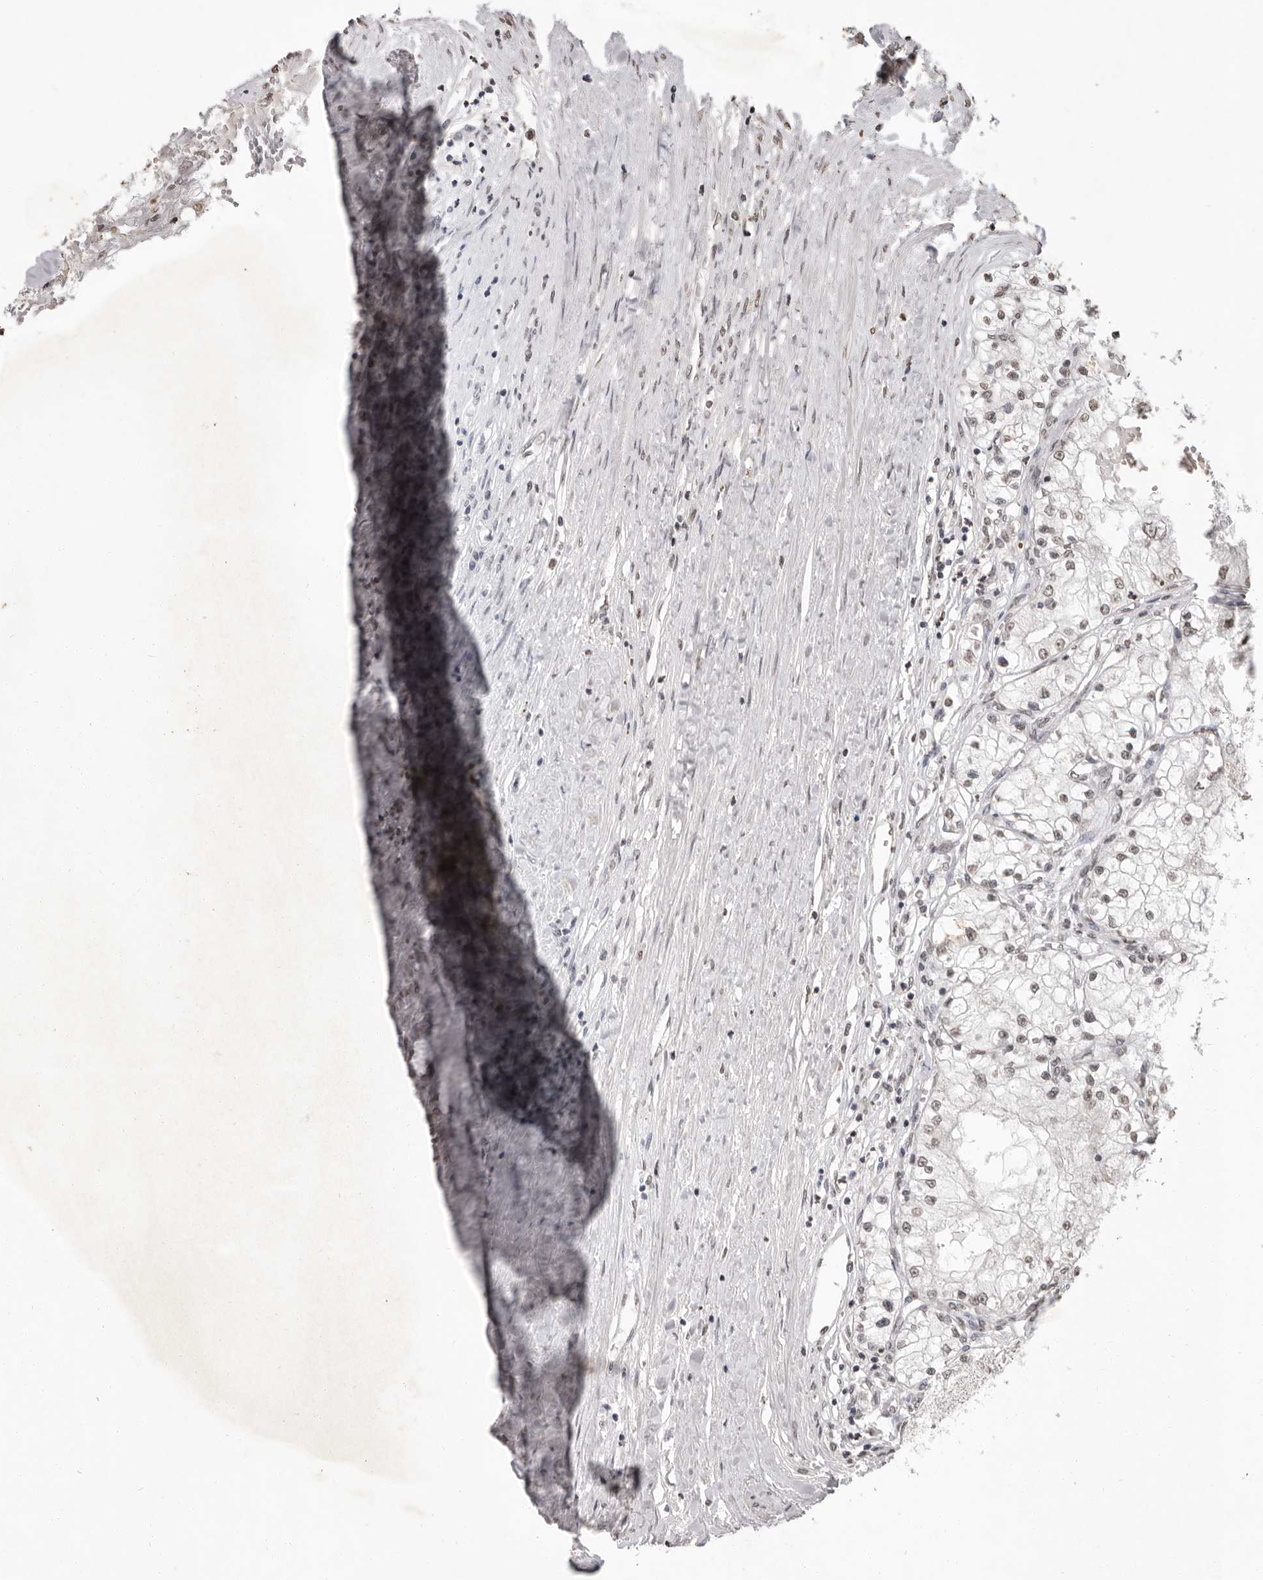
{"staining": {"intensity": "weak", "quantity": "<25%", "location": "nuclear"}, "tissue": "renal cancer", "cell_type": "Tumor cells", "image_type": "cancer", "snomed": [{"axis": "morphology", "description": "Normal tissue, NOS"}, {"axis": "morphology", "description": "Adenocarcinoma, NOS"}, {"axis": "topography", "description": "Kidney"}], "caption": "High magnification brightfield microscopy of renal adenocarcinoma stained with DAB (brown) and counterstained with hematoxylin (blue): tumor cells show no significant positivity. (Immunohistochemistry, brightfield microscopy, high magnification).", "gene": "WDR45", "patient": {"sex": "male", "age": 68}}